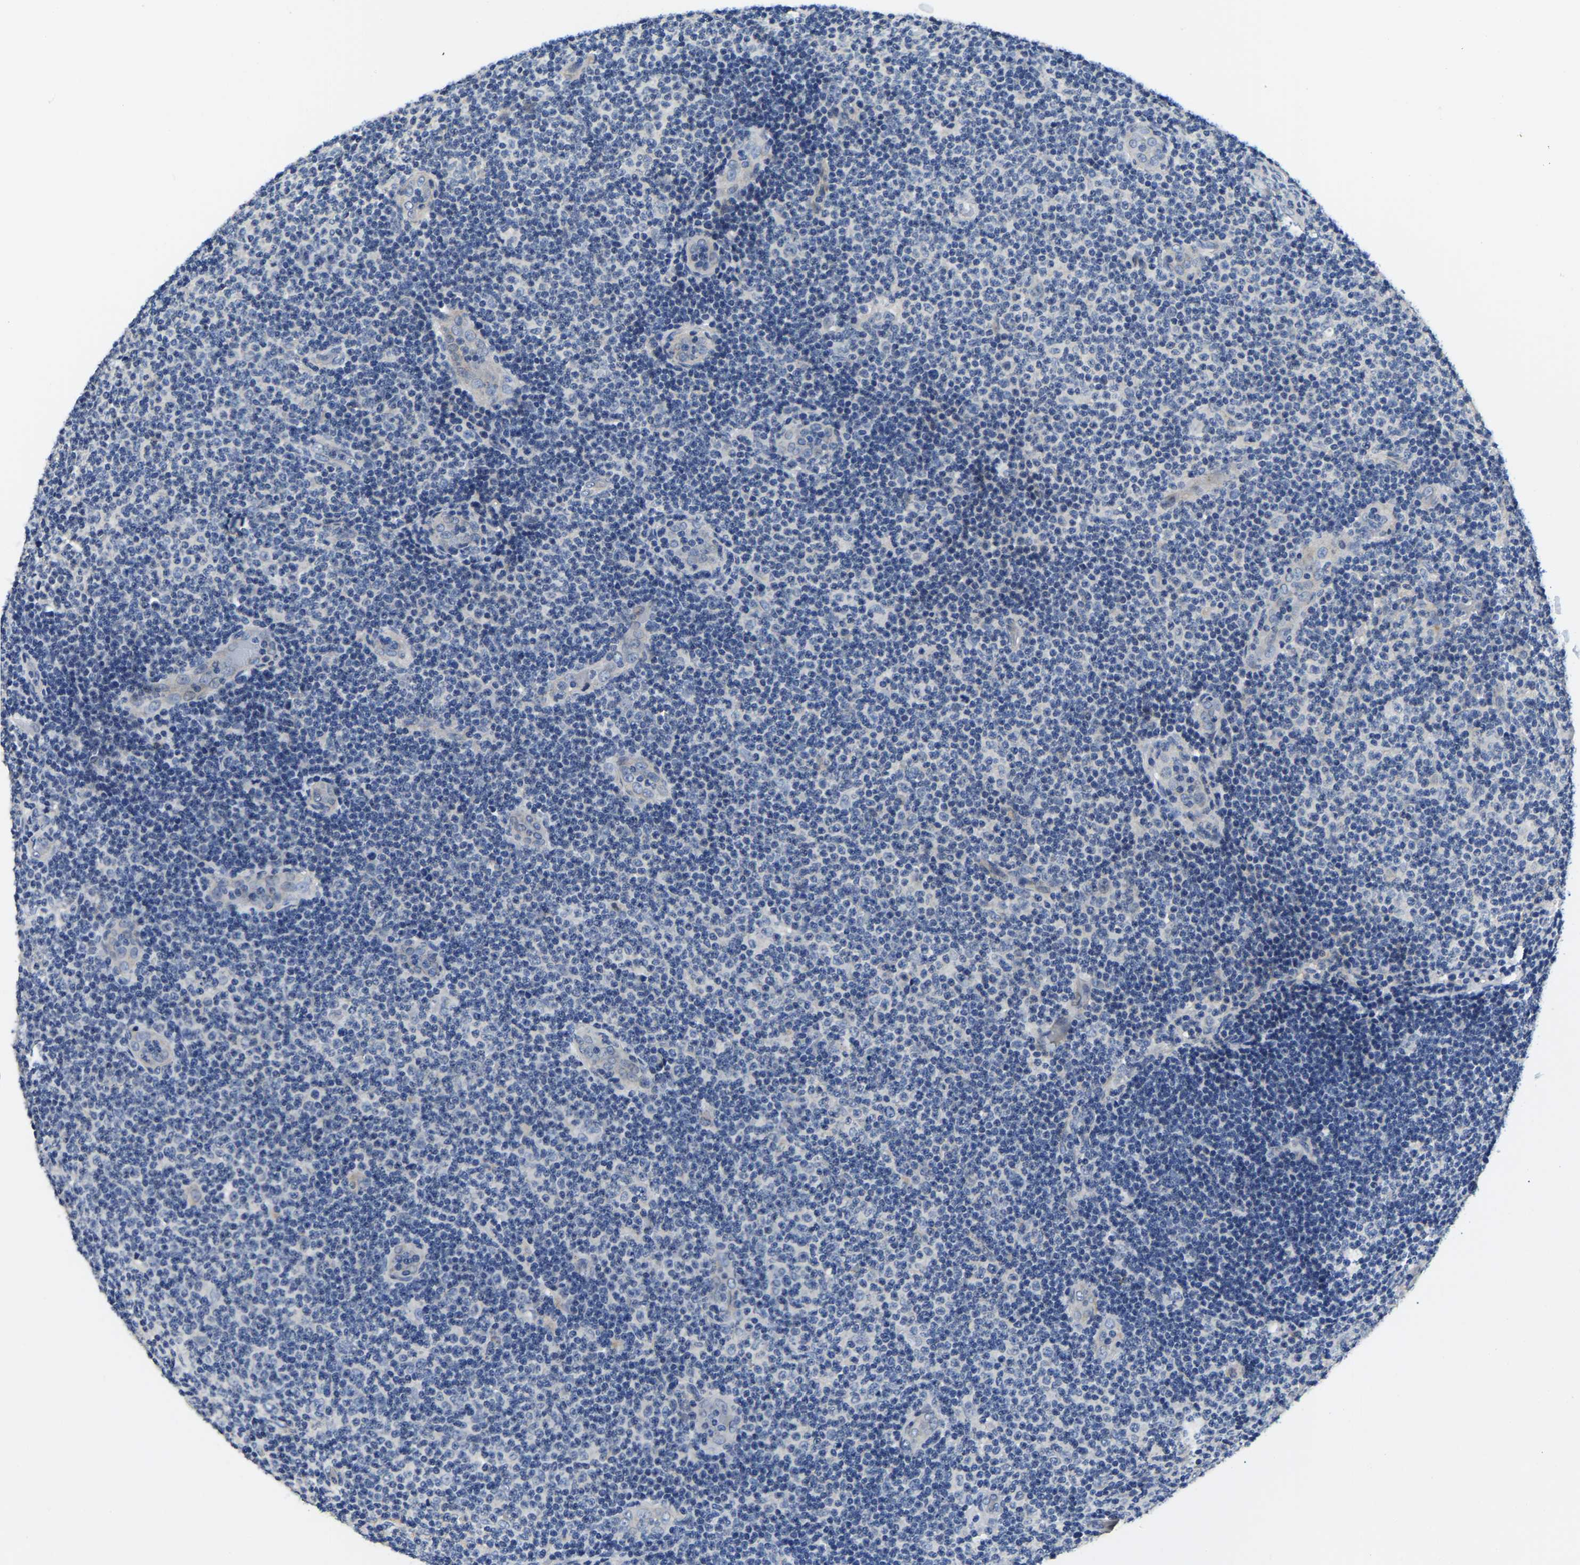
{"staining": {"intensity": "negative", "quantity": "none", "location": "none"}, "tissue": "lymphoma", "cell_type": "Tumor cells", "image_type": "cancer", "snomed": [{"axis": "morphology", "description": "Malignant lymphoma, non-Hodgkin's type, Low grade"}, {"axis": "topography", "description": "Lymph node"}], "caption": "The micrograph exhibits no staining of tumor cells in lymphoma. The staining was performed using DAB (3,3'-diaminobenzidine) to visualize the protein expression in brown, while the nuclei were stained in blue with hematoxylin (Magnification: 20x).", "gene": "ITGA2", "patient": {"sex": "male", "age": 83}}